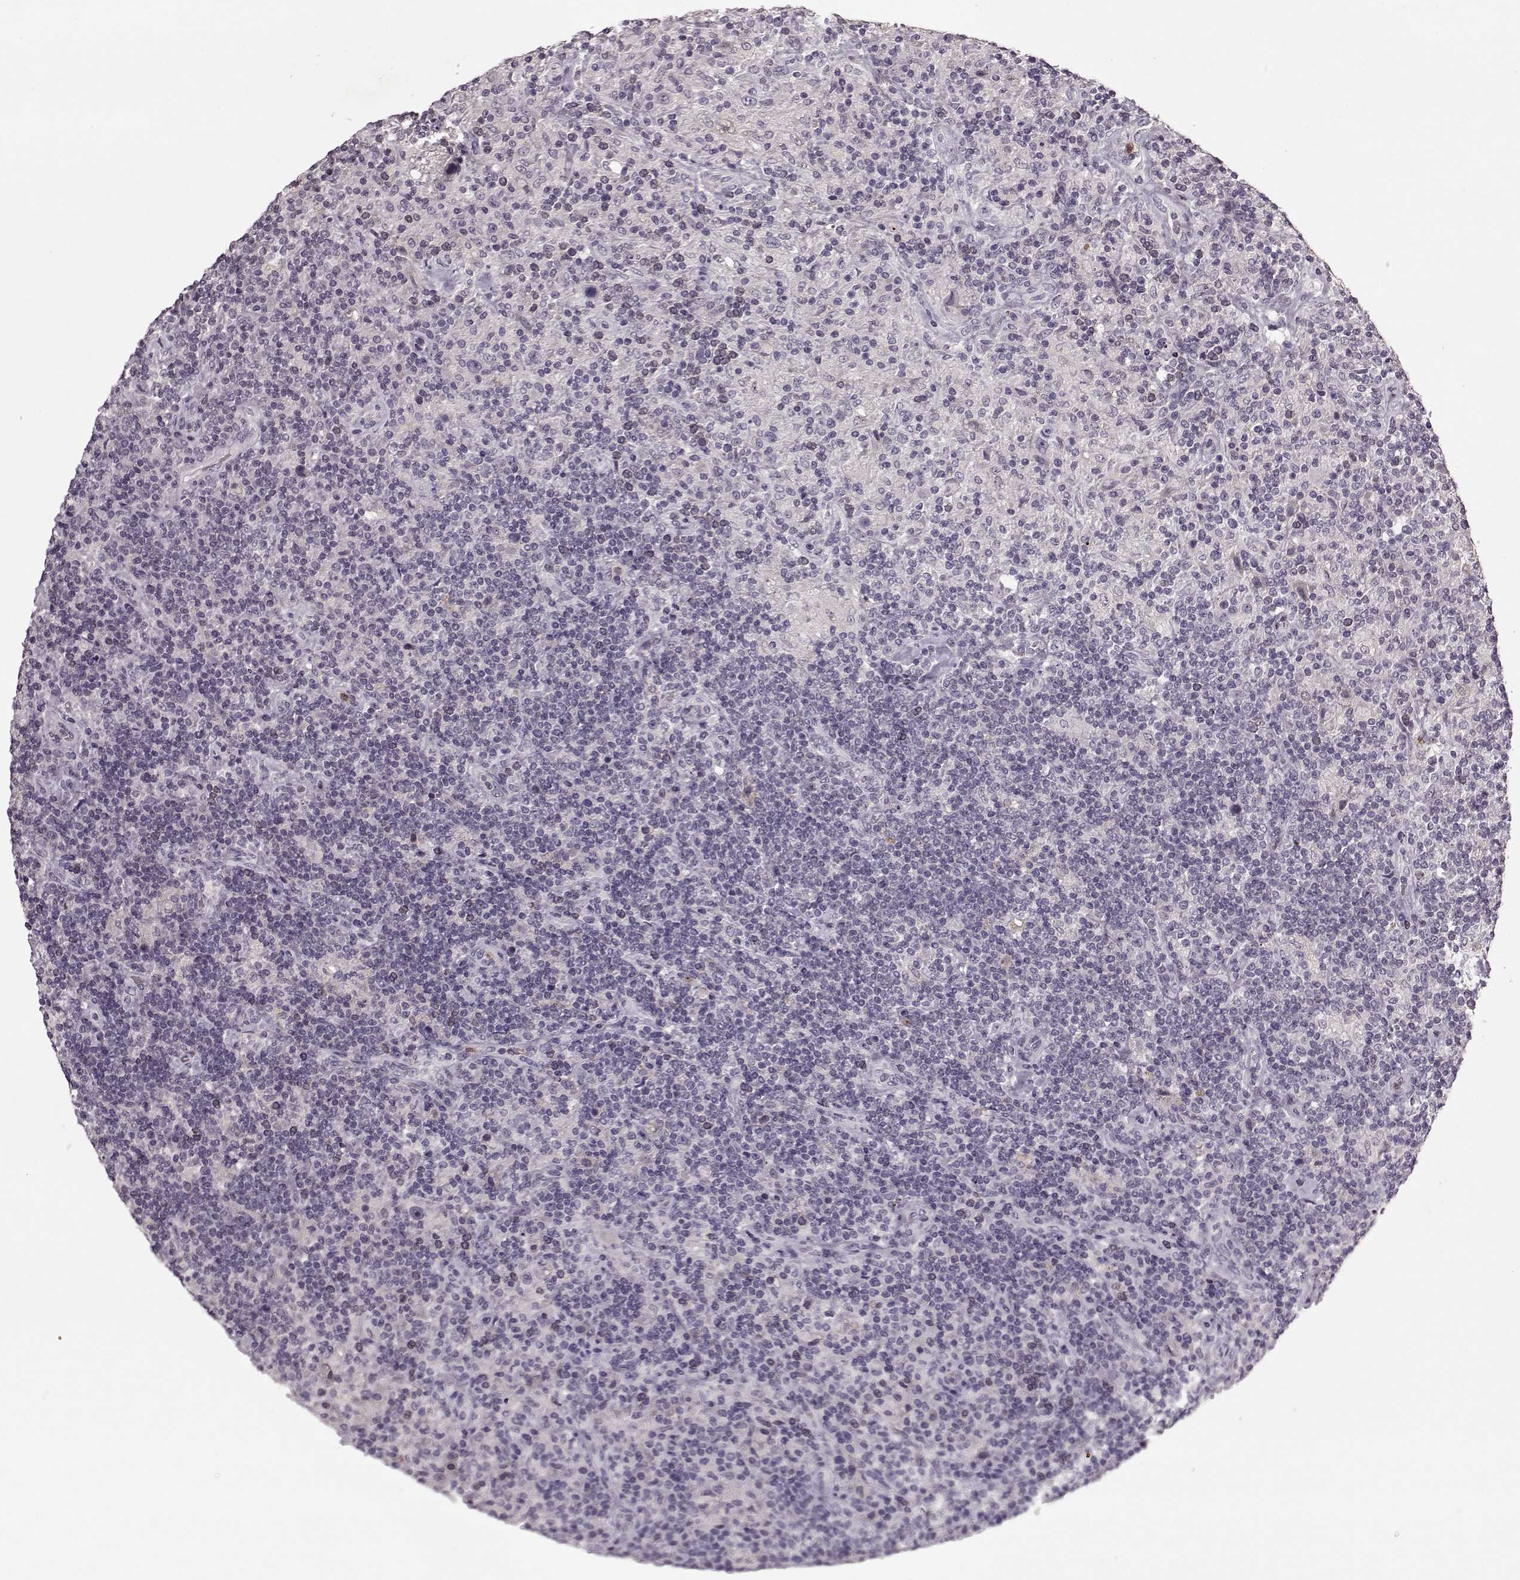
{"staining": {"intensity": "negative", "quantity": "none", "location": "none"}, "tissue": "lymphoma", "cell_type": "Tumor cells", "image_type": "cancer", "snomed": [{"axis": "morphology", "description": "Hodgkin's disease, NOS"}, {"axis": "topography", "description": "Lymph node"}], "caption": "IHC histopathology image of neoplastic tissue: lymphoma stained with DAB (3,3'-diaminobenzidine) reveals no significant protein expression in tumor cells.", "gene": "ACOT11", "patient": {"sex": "male", "age": 70}}